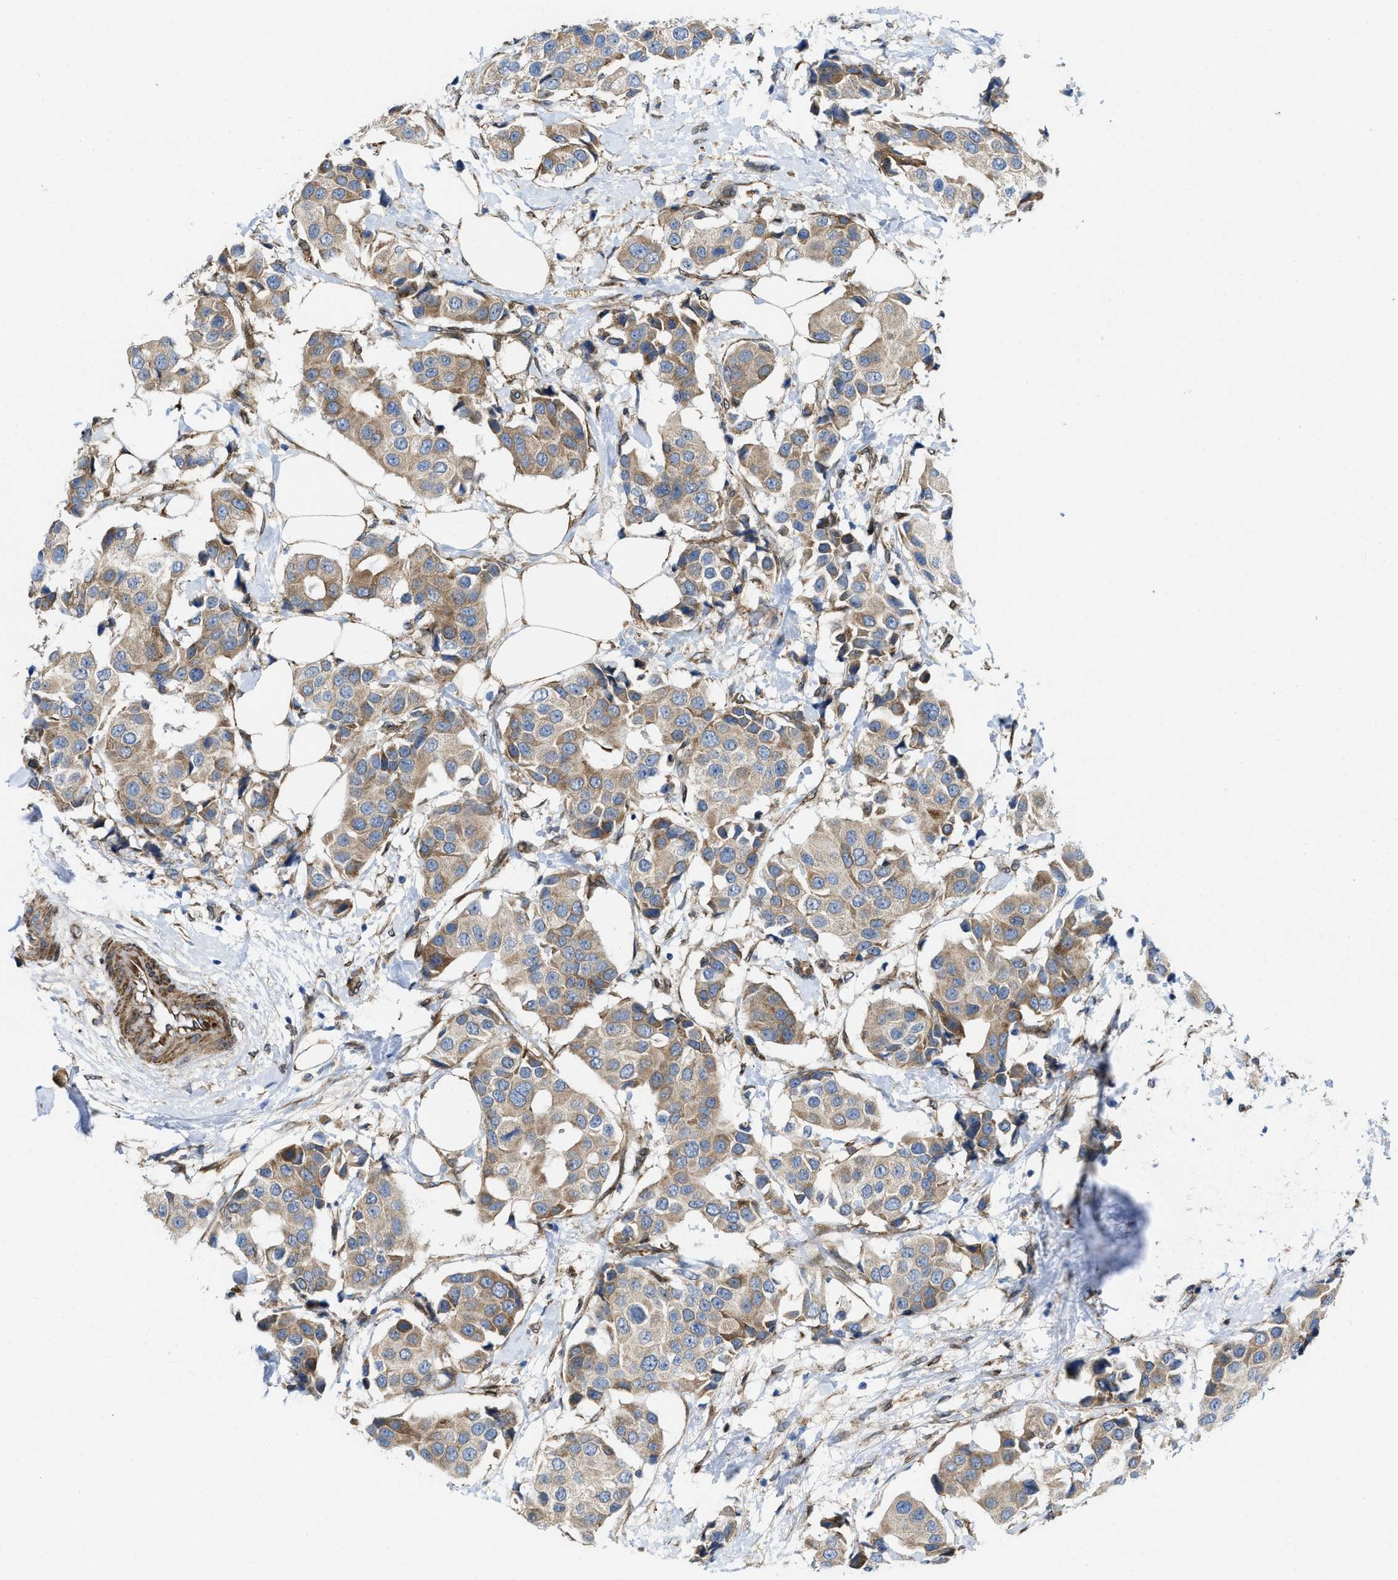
{"staining": {"intensity": "moderate", "quantity": ">75%", "location": "cytoplasmic/membranous"}, "tissue": "breast cancer", "cell_type": "Tumor cells", "image_type": "cancer", "snomed": [{"axis": "morphology", "description": "Normal tissue, NOS"}, {"axis": "morphology", "description": "Duct carcinoma"}, {"axis": "topography", "description": "Breast"}], "caption": "The immunohistochemical stain labels moderate cytoplasmic/membranous staining in tumor cells of breast cancer tissue.", "gene": "ERLIN2", "patient": {"sex": "female", "age": 39}}